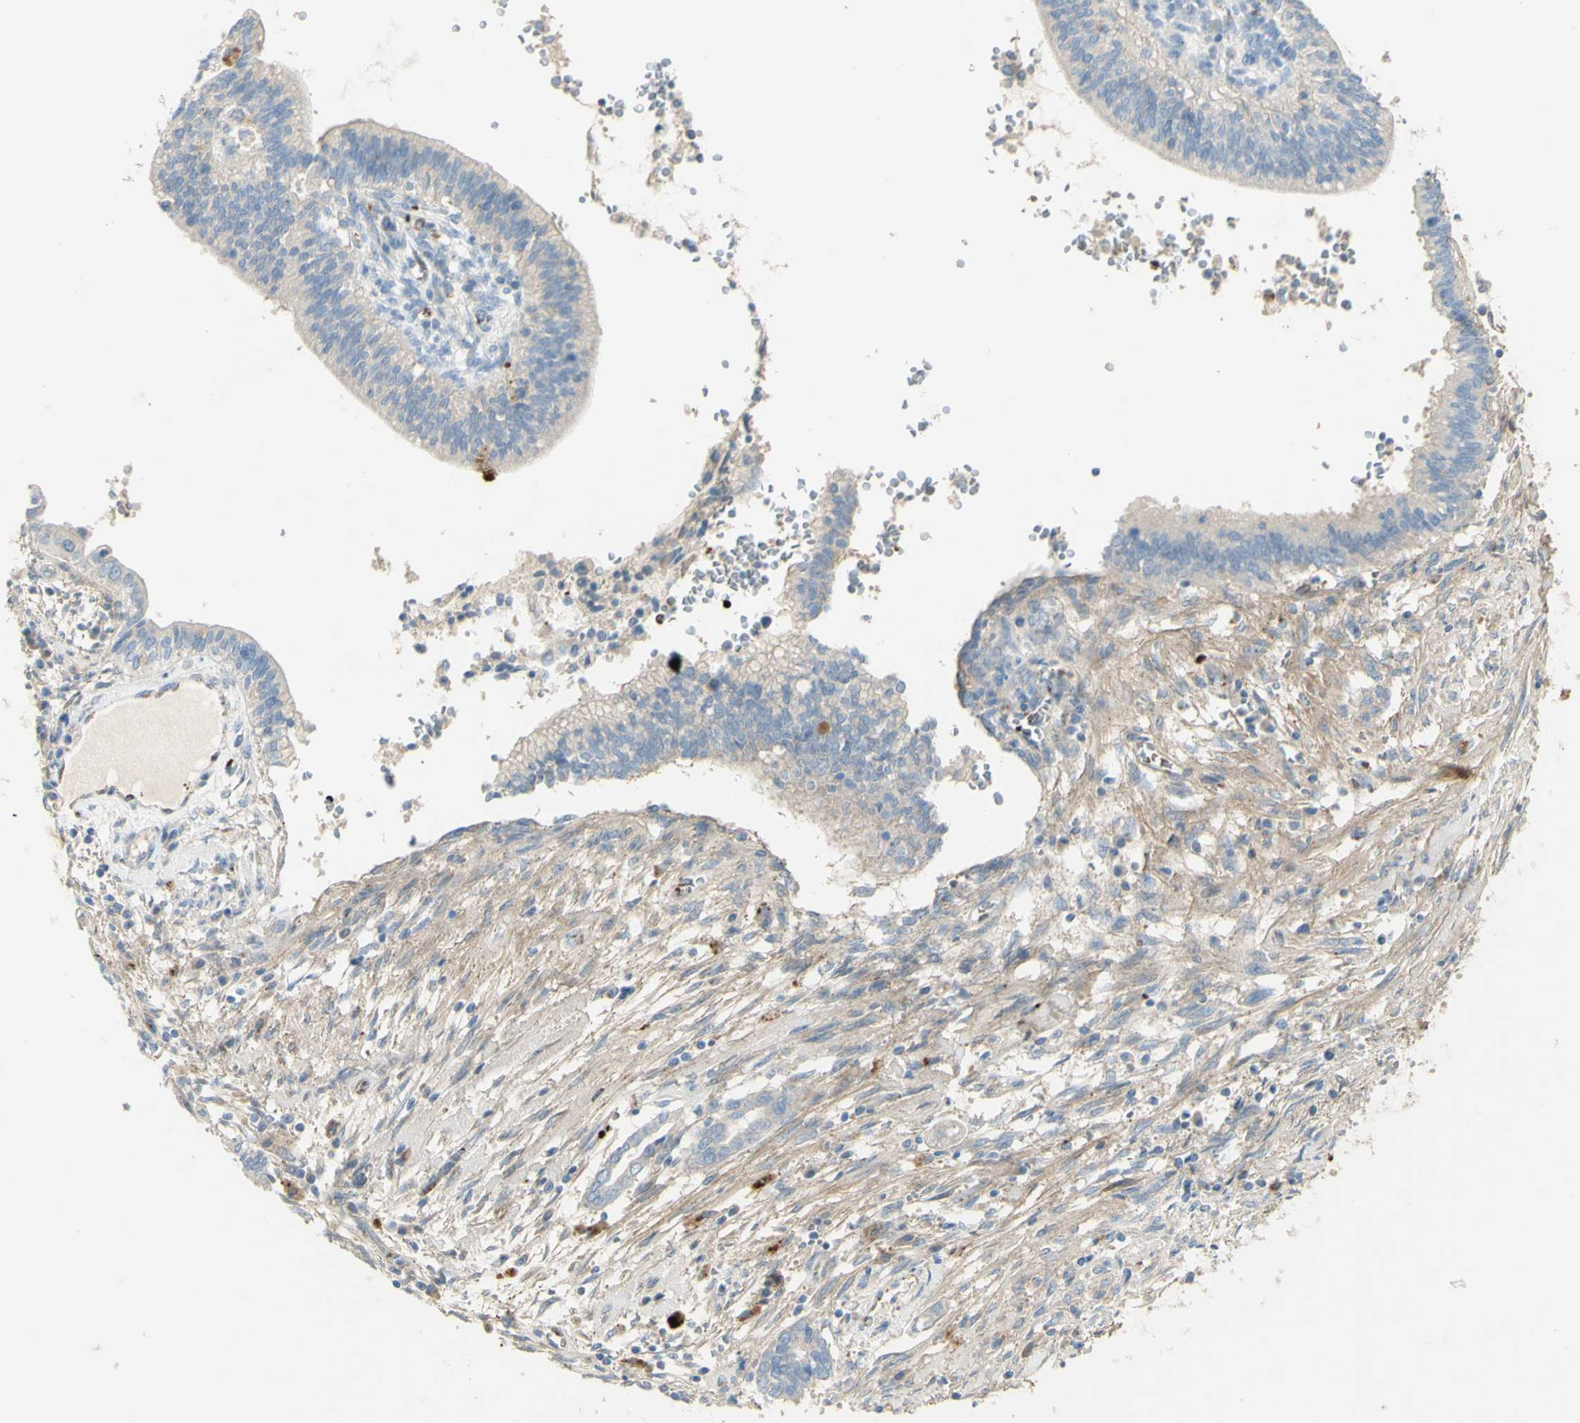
{"staining": {"intensity": "weak", "quantity": "<25%", "location": "cytoplasmic/membranous"}, "tissue": "cervical cancer", "cell_type": "Tumor cells", "image_type": "cancer", "snomed": [{"axis": "morphology", "description": "Adenocarcinoma, NOS"}, {"axis": "topography", "description": "Cervix"}], "caption": "Tumor cells are negative for brown protein staining in cervical adenocarcinoma. (DAB IHC with hematoxylin counter stain).", "gene": "GAN", "patient": {"sex": "female", "age": 44}}